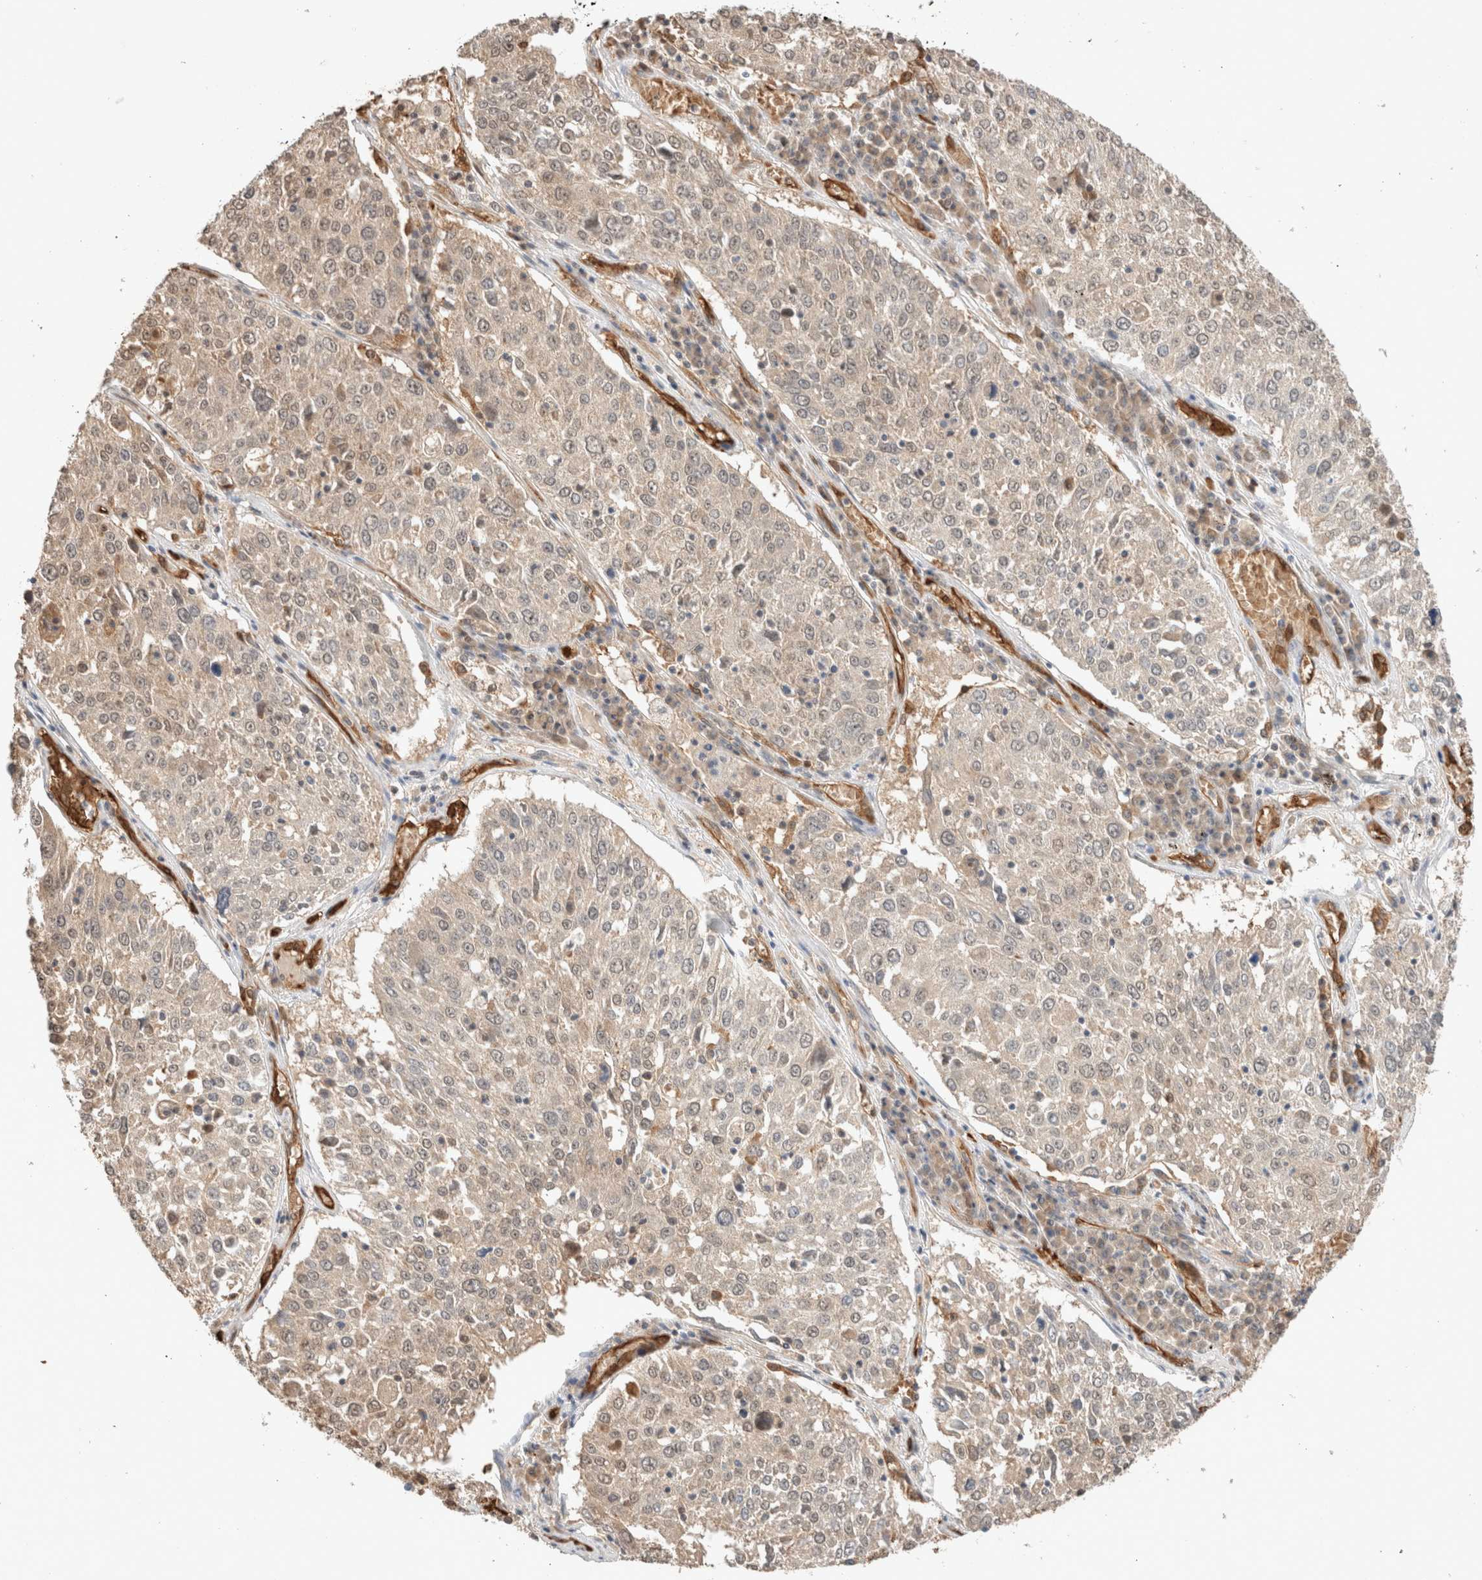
{"staining": {"intensity": "weak", "quantity": "<25%", "location": "nuclear"}, "tissue": "lung cancer", "cell_type": "Tumor cells", "image_type": "cancer", "snomed": [{"axis": "morphology", "description": "Squamous cell carcinoma, NOS"}, {"axis": "topography", "description": "Lung"}], "caption": "An image of human lung squamous cell carcinoma is negative for staining in tumor cells.", "gene": "CA13", "patient": {"sex": "male", "age": 65}}